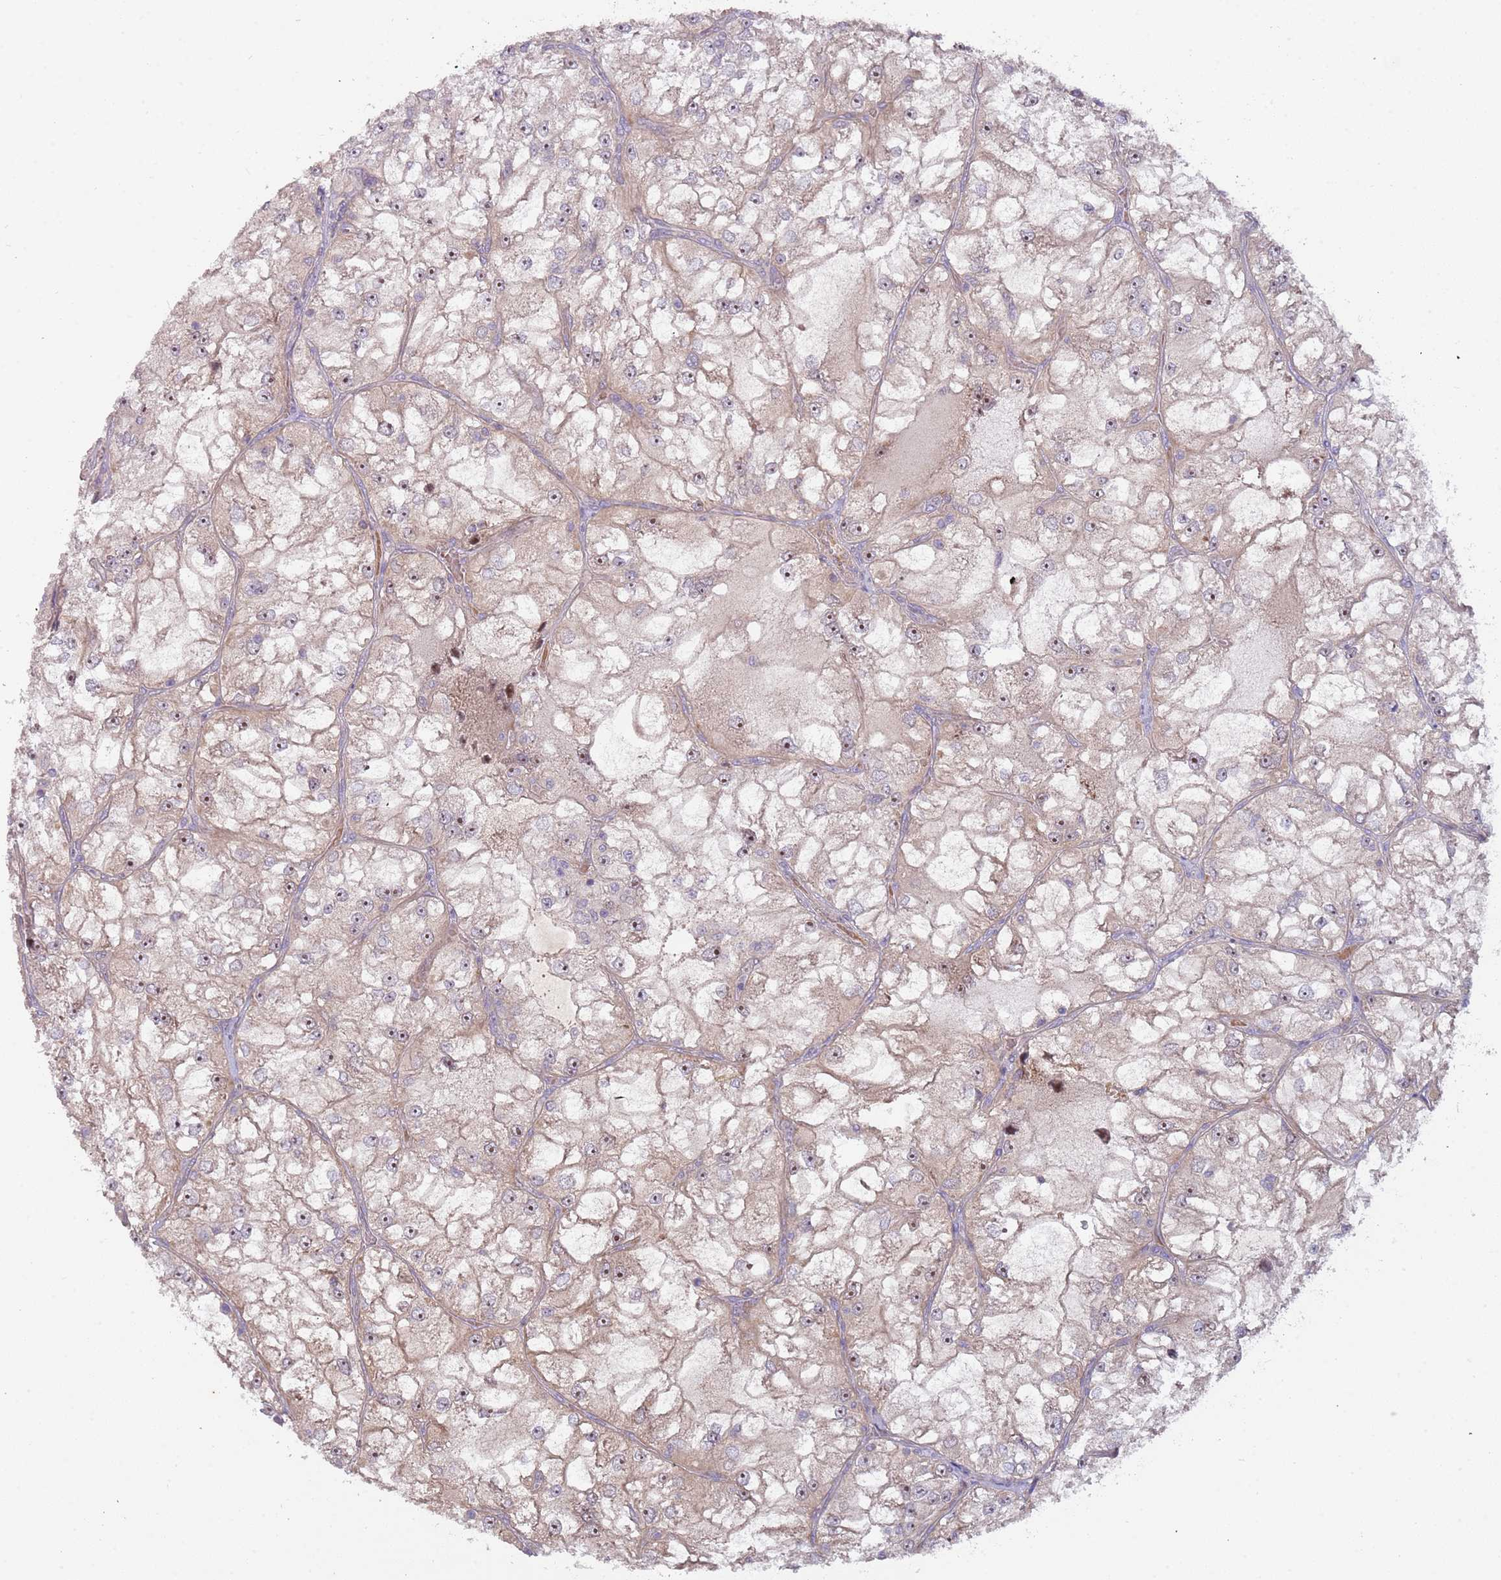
{"staining": {"intensity": "moderate", "quantity": ">75%", "location": "nuclear"}, "tissue": "renal cancer", "cell_type": "Tumor cells", "image_type": "cancer", "snomed": [{"axis": "morphology", "description": "Adenocarcinoma, NOS"}, {"axis": "topography", "description": "Kidney"}], "caption": "A micrograph of renal cancer (adenocarcinoma) stained for a protein shows moderate nuclear brown staining in tumor cells.", "gene": "TRAPPC6B", "patient": {"sex": "female", "age": 72}}